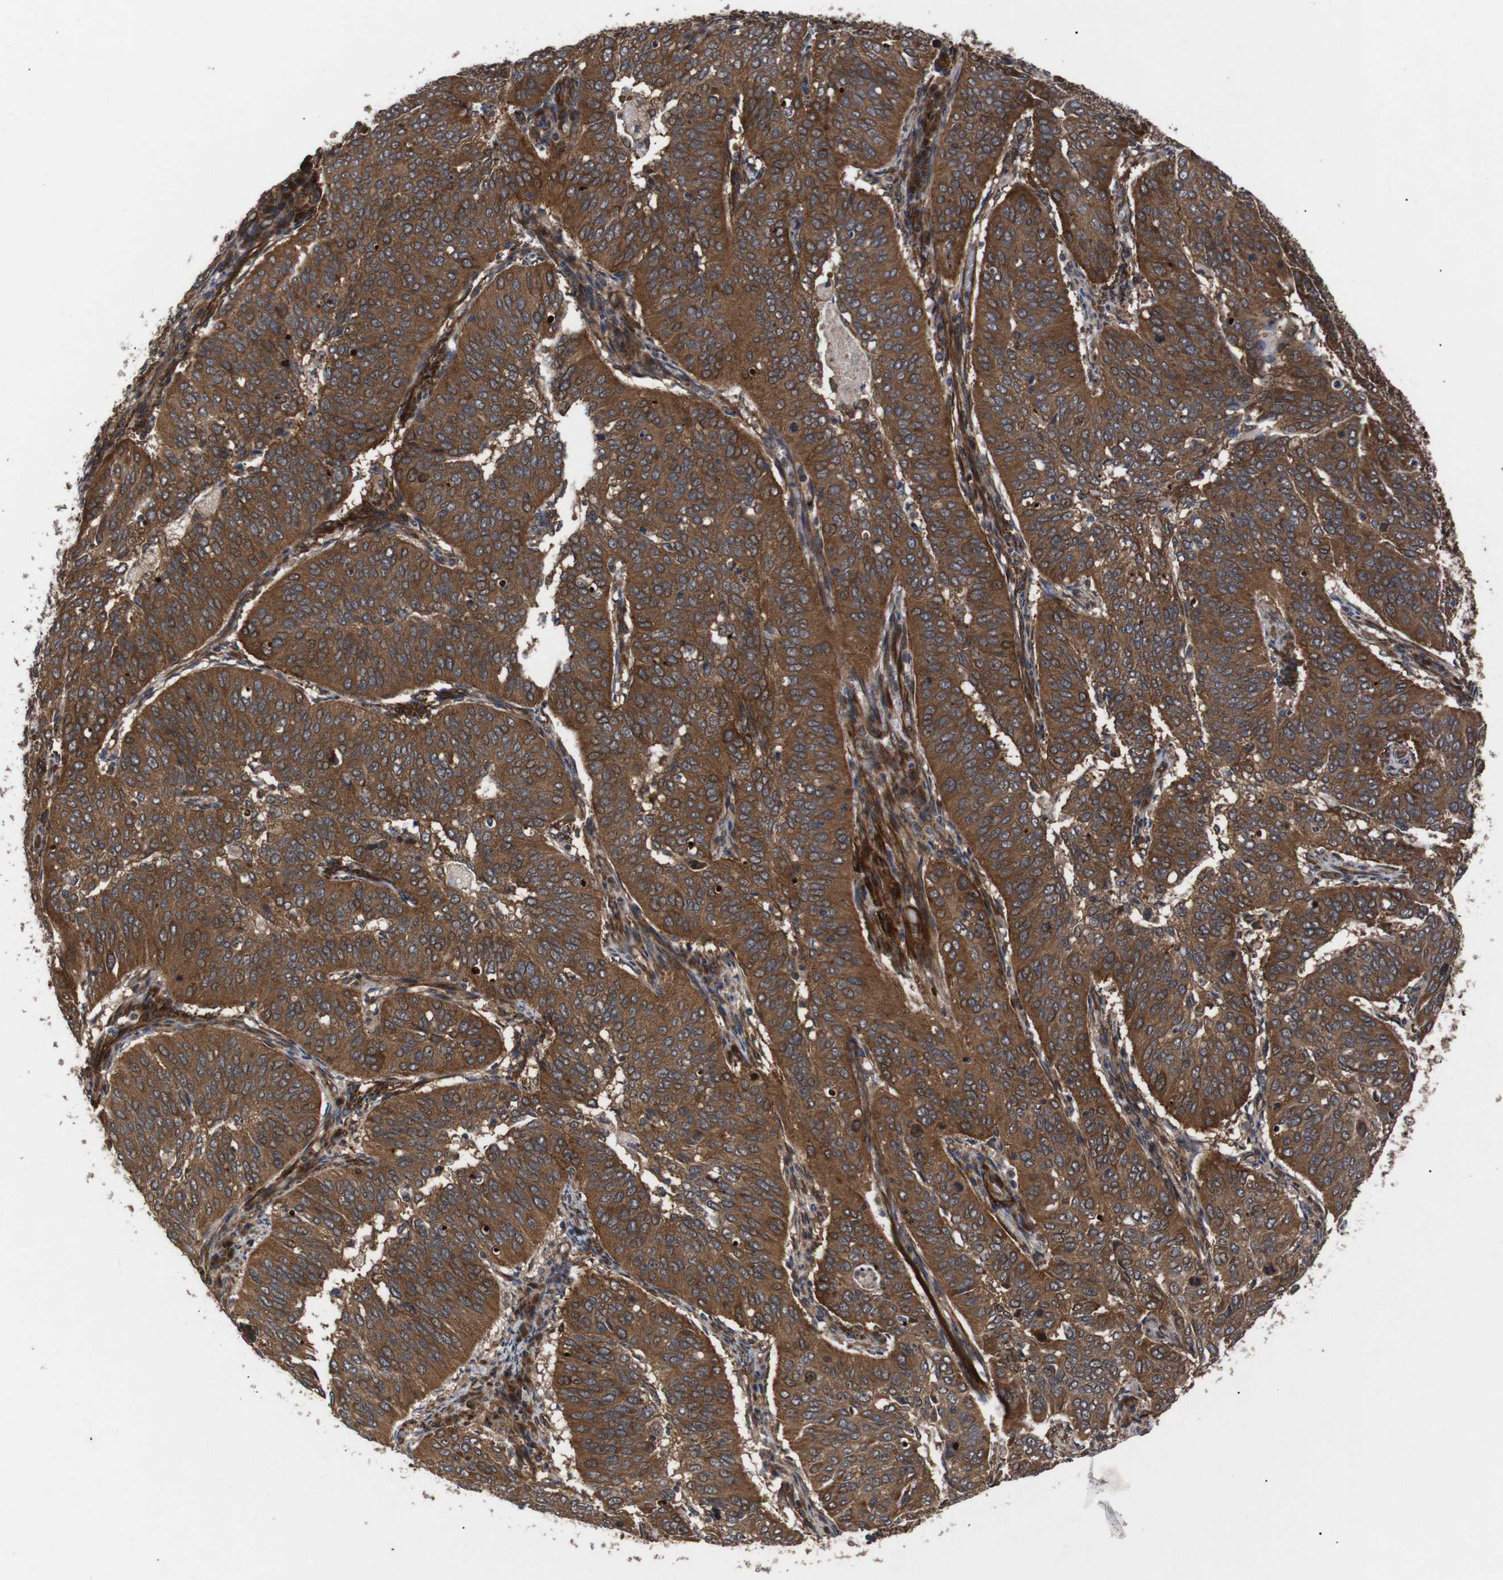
{"staining": {"intensity": "strong", "quantity": ">75%", "location": "cytoplasmic/membranous"}, "tissue": "cervical cancer", "cell_type": "Tumor cells", "image_type": "cancer", "snomed": [{"axis": "morphology", "description": "Normal tissue, NOS"}, {"axis": "morphology", "description": "Squamous cell carcinoma, NOS"}, {"axis": "topography", "description": "Cervix"}], "caption": "There is high levels of strong cytoplasmic/membranous positivity in tumor cells of cervical cancer, as demonstrated by immunohistochemical staining (brown color).", "gene": "PAWR", "patient": {"sex": "female", "age": 39}}